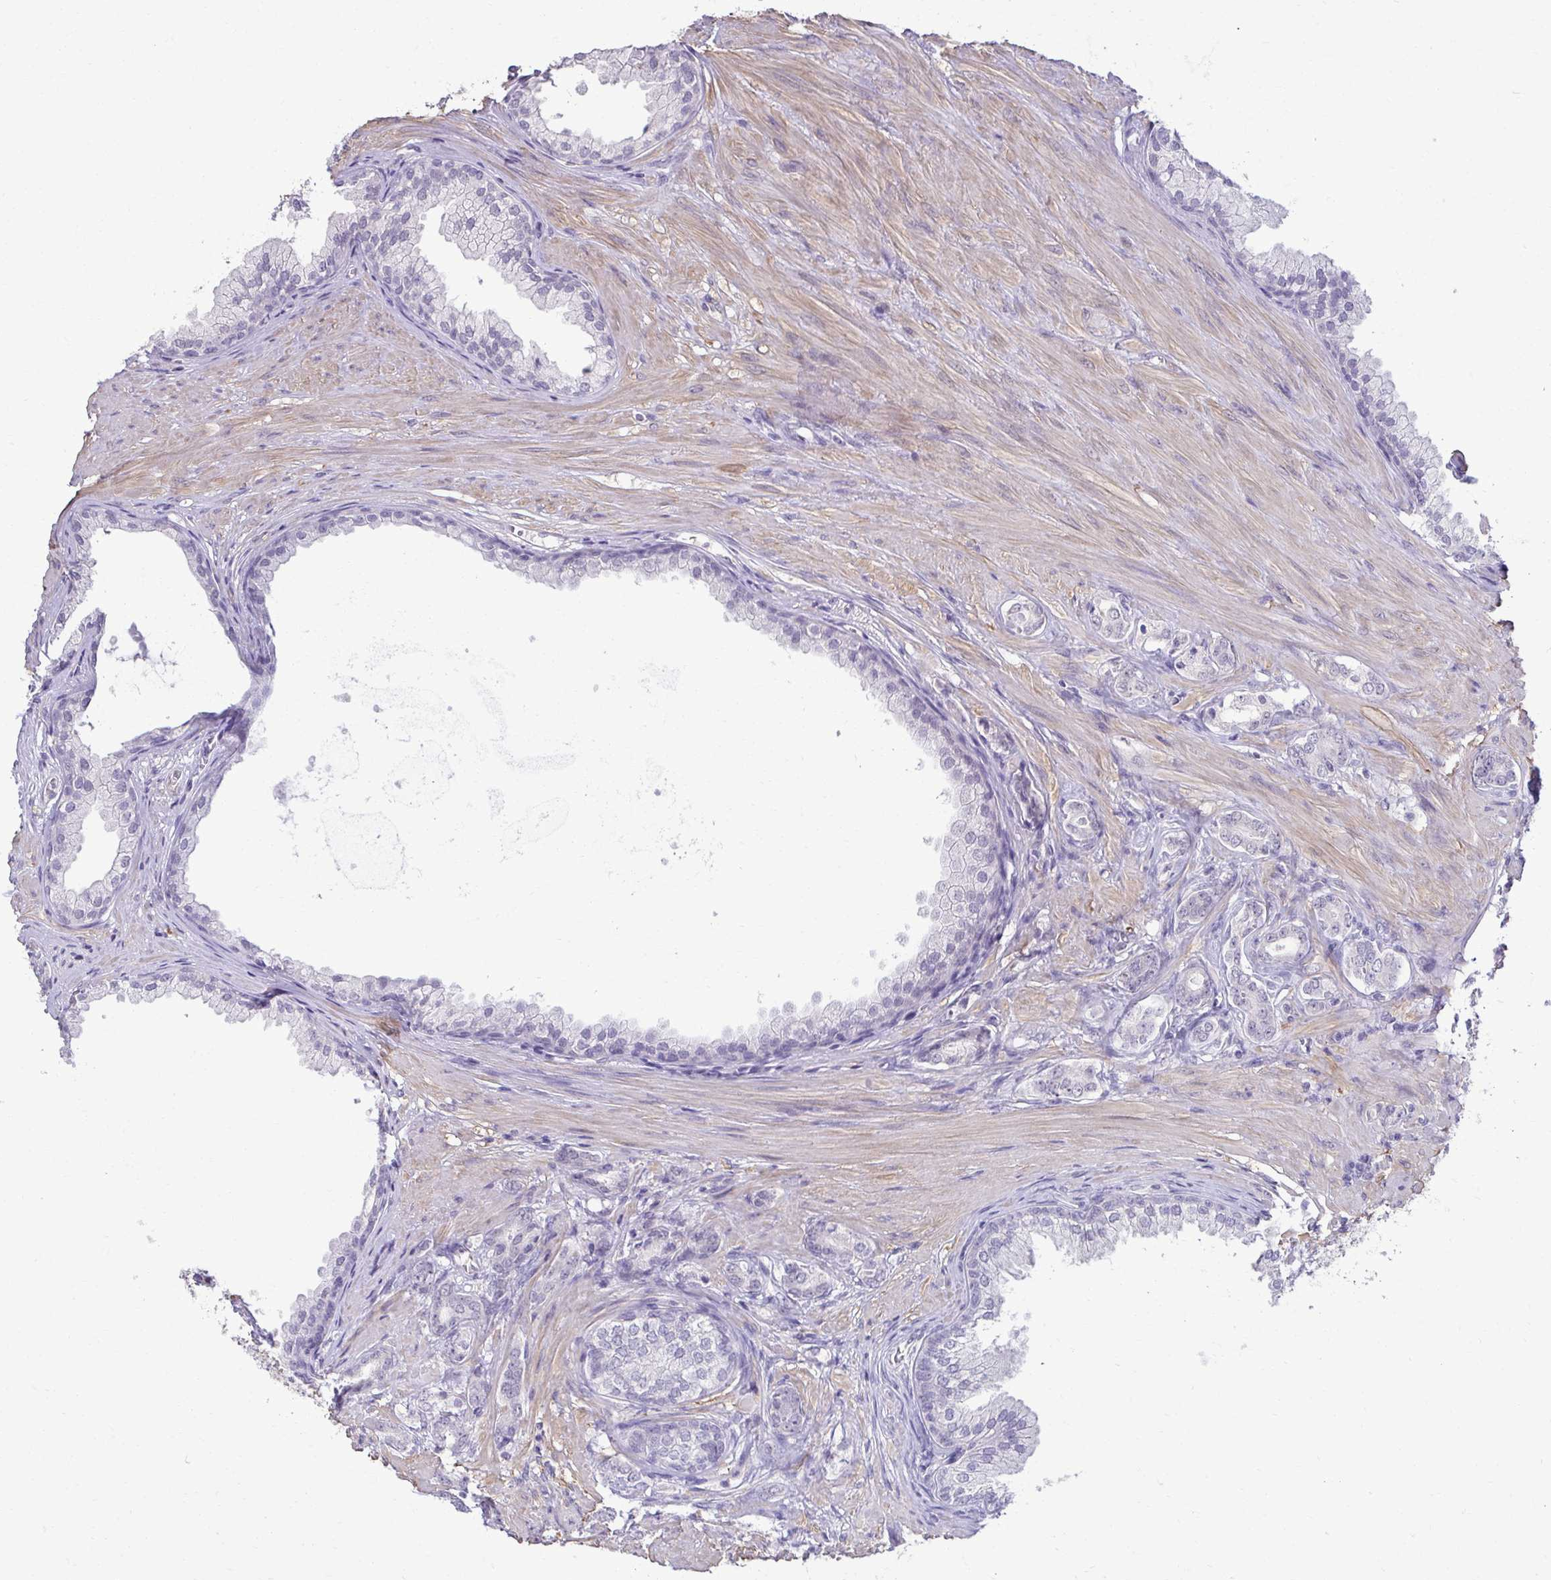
{"staining": {"intensity": "negative", "quantity": "none", "location": "none"}, "tissue": "prostate cancer", "cell_type": "Tumor cells", "image_type": "cancer", "snomed": [{"axis": "morphology", "description": "Adenocarcinoma, High grade"}, {"axis": "topography", "description": "Prostate"}], "caption": "DAB immunohistochemical staining of prostate cancer (high-grade adenocarcinoma) displays no significant staining in tumor cells.", "gene": "SLC30A3", "patient": {"sex": "male", "age": 56}}